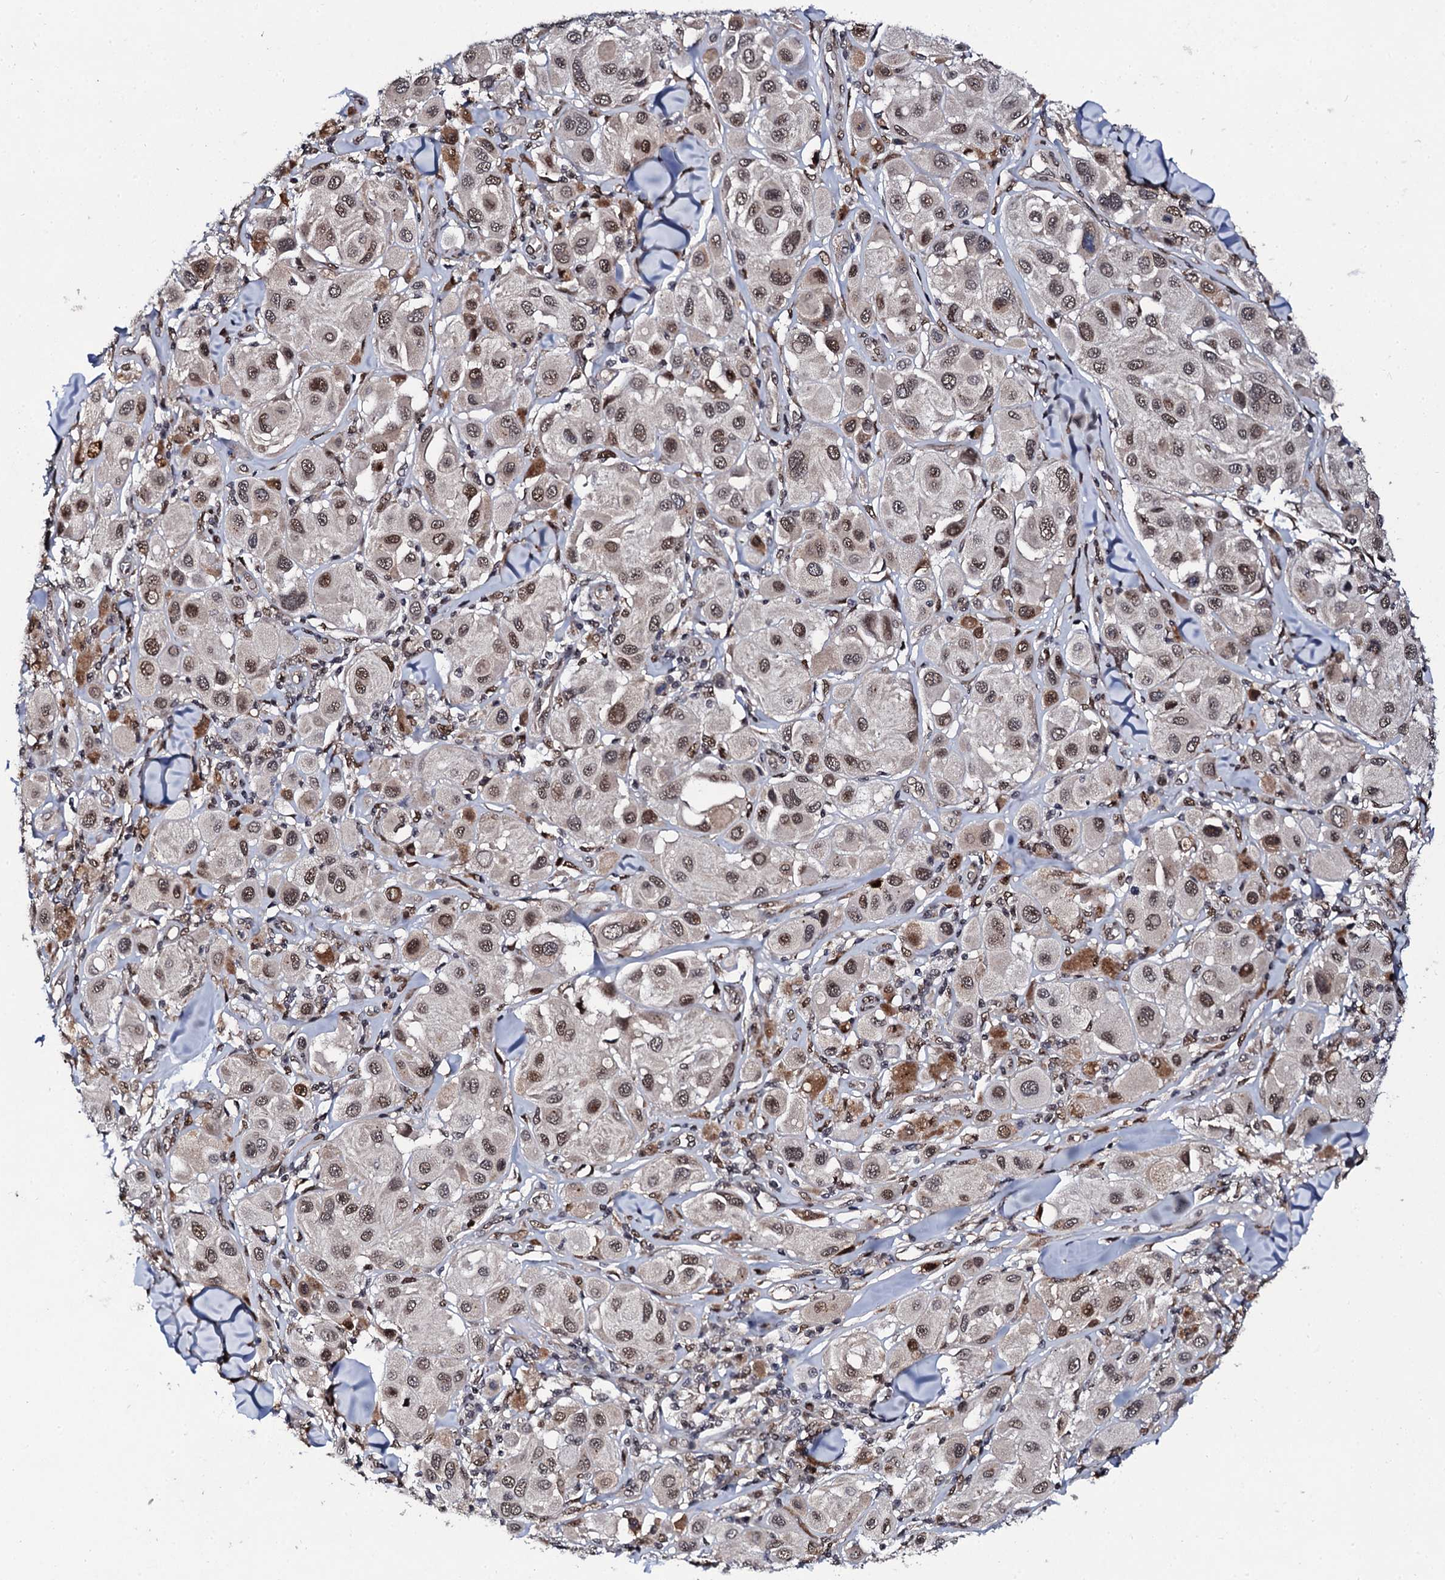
{"staining": {"intensity": "moderate", "quantity": ">75%", "location": "nuclear"}, "tissue": "melanoma", "cell_type": "Tumor cells", "image_type": "cancer", "snomed": [{"axis": "morphology", "description": "Malignant melanoma, Metastatic site"}, {"axis": "topography", "description": "Skin"}], "caption": "This photomicrograph exhibits melanoma stained with IHC to label a protein in brown. The nuclear of tumor cells show moderate positivity for the protein. Nuclei are counter-stained blue.", "gene": "CSTF3", "patient": {"sex": "male", "age": 41}}